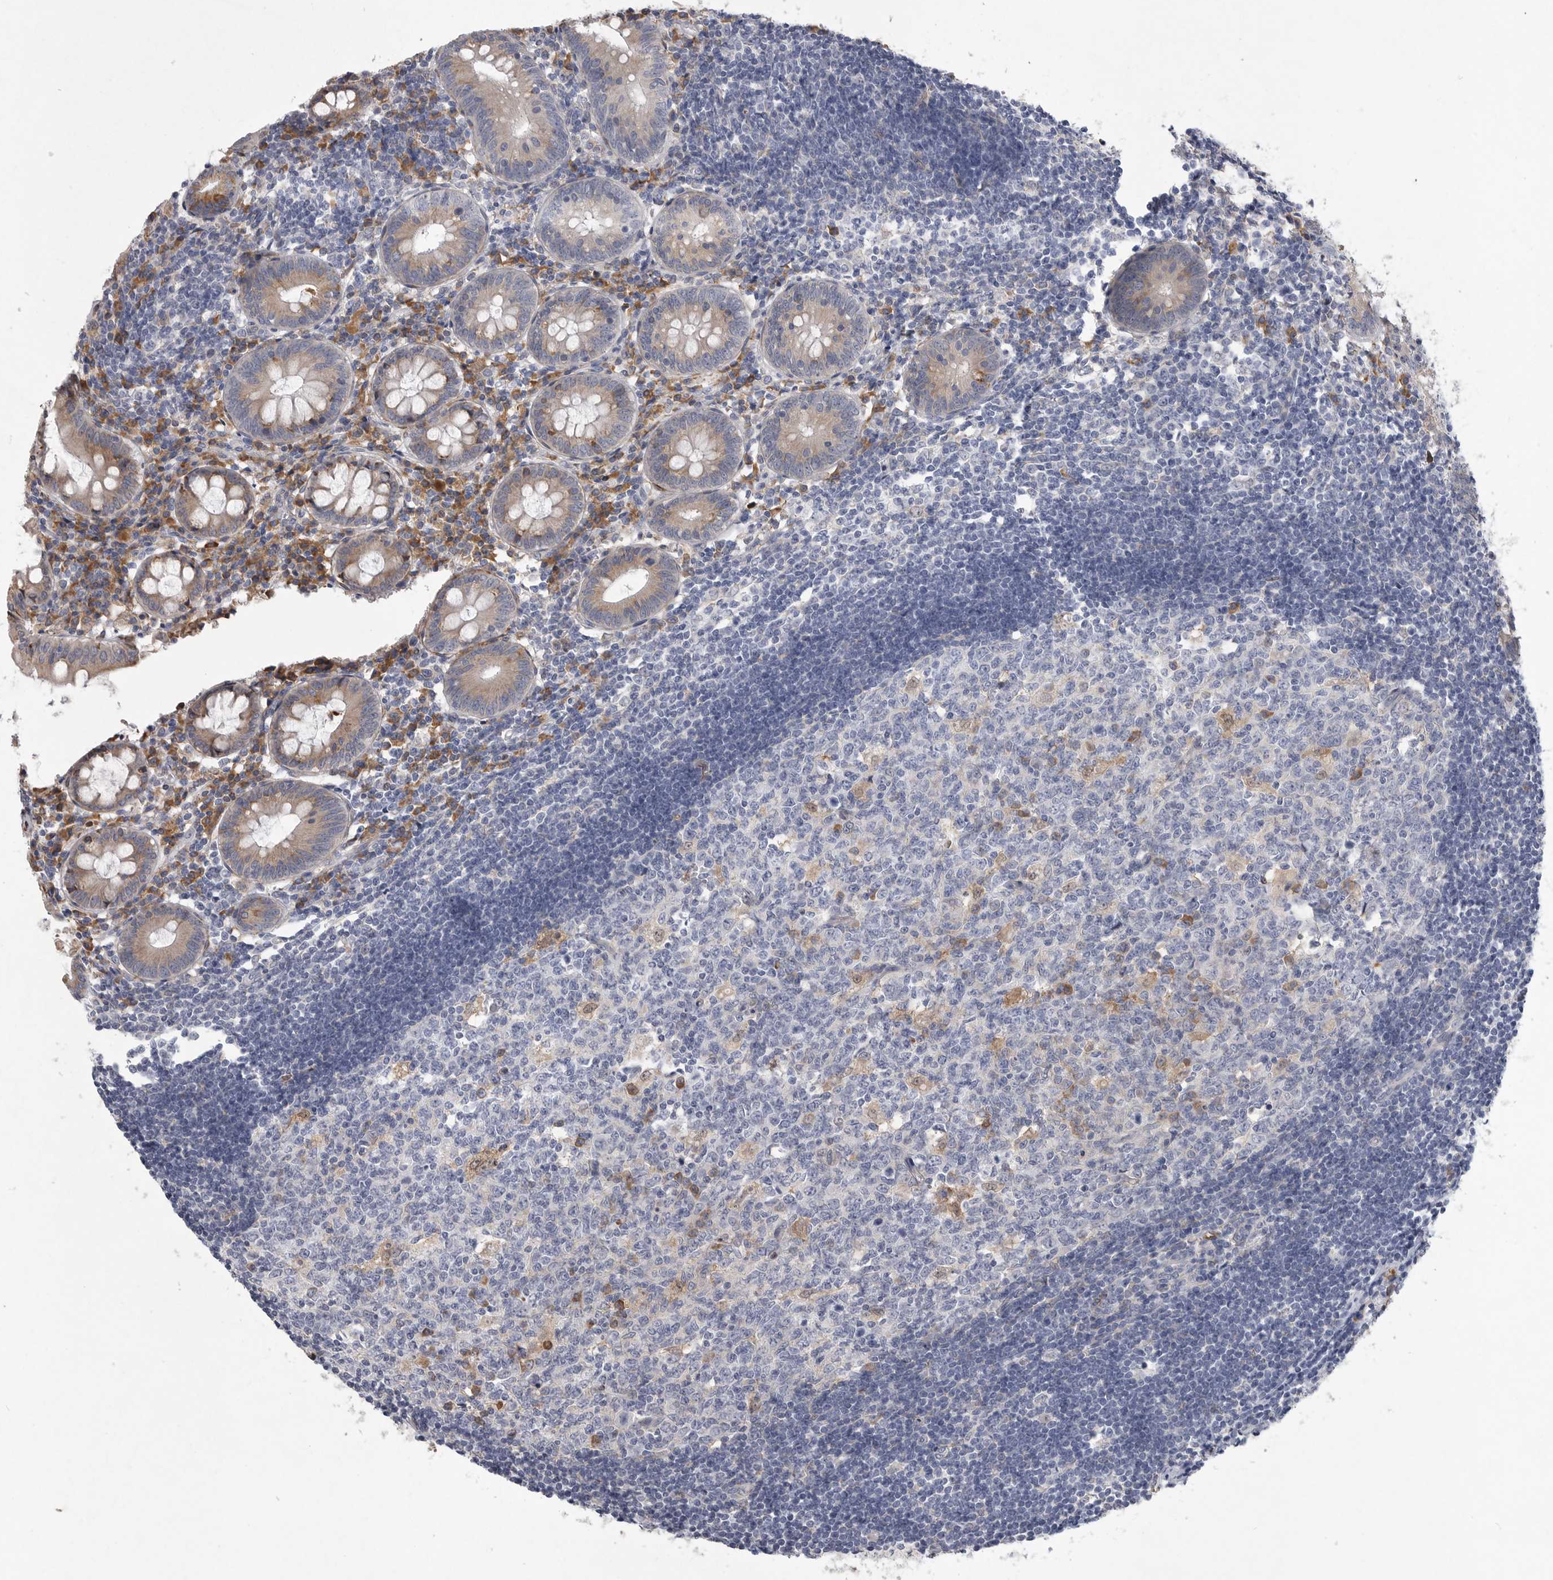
{"staining": {"intensity": "moderate", "quantity": "25%-75%", "location": "cytoplasmic/membranous"}, "tissue": "appendix", "cell_type": "Glandular cells", "image_type": "normal", "snomed": [{"axis": "morphology", "description": "Normal tissue, NOS"}, {"axis": "topography", "description": "Appendix"}], "caption": "Appendix stained for a protein (brown) demonstrates moderate cytoplasmic/membranous positive expression in approximately 25%-75% of glandular cells.", "gene": "MINPP1", "patient": {"sex": "female", "age": 54}}